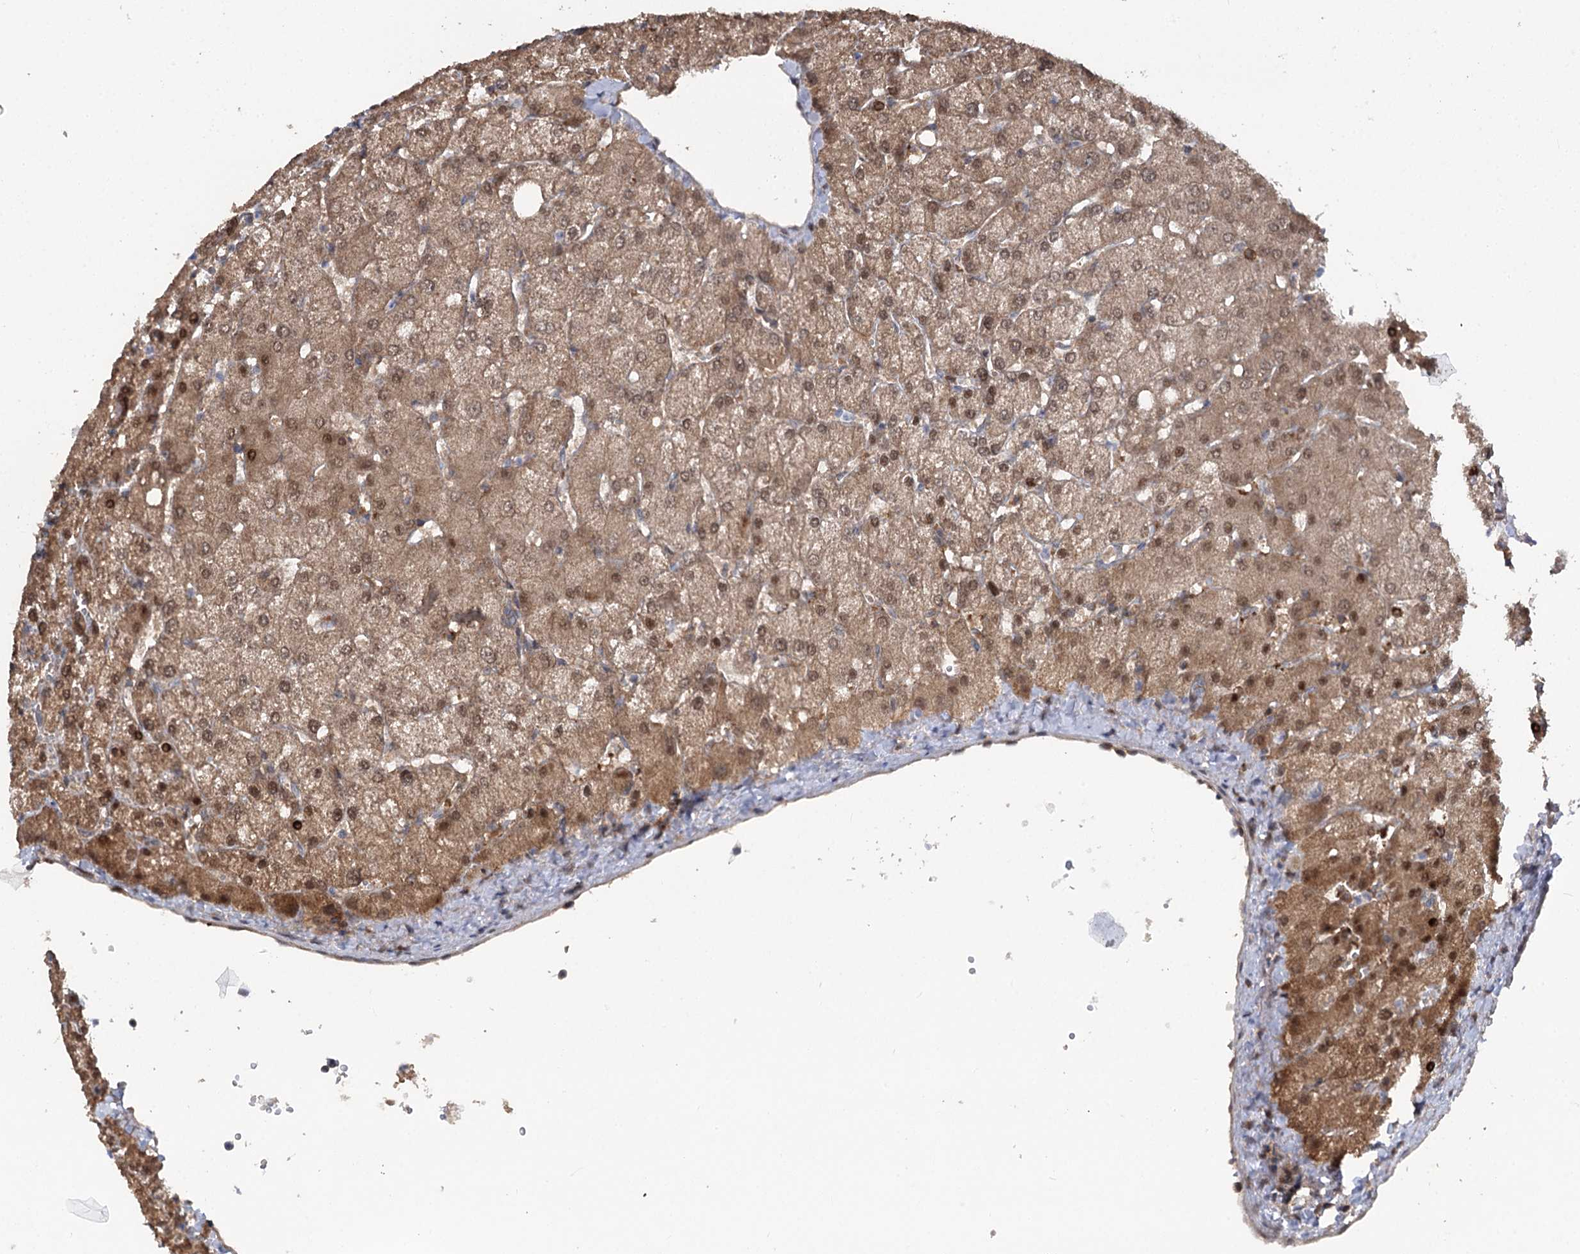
{"staining": {"intensity": "weak", "quantity": ">75%", "location": "cytoplasmic/membranous"}, "tissue": "liver", "cell_type": "Cholangiocytes", "image_type": "normal", "snomed": [{"axis": "morphology", "description": "Normal tissue, NOS"}, {"axis": "topography", "description": "Liver"}], "caption": "Immunohistochemical staining of unremarkable liver exhibits >75% levels of weak cytoplasmic/membranous protein staining in about >75% of cholangiocytes. (DAB = brown stain, brightfield microscopy at high magnification).", "gene": "STX6", "patient": {"sex": "female", "age": 54}}